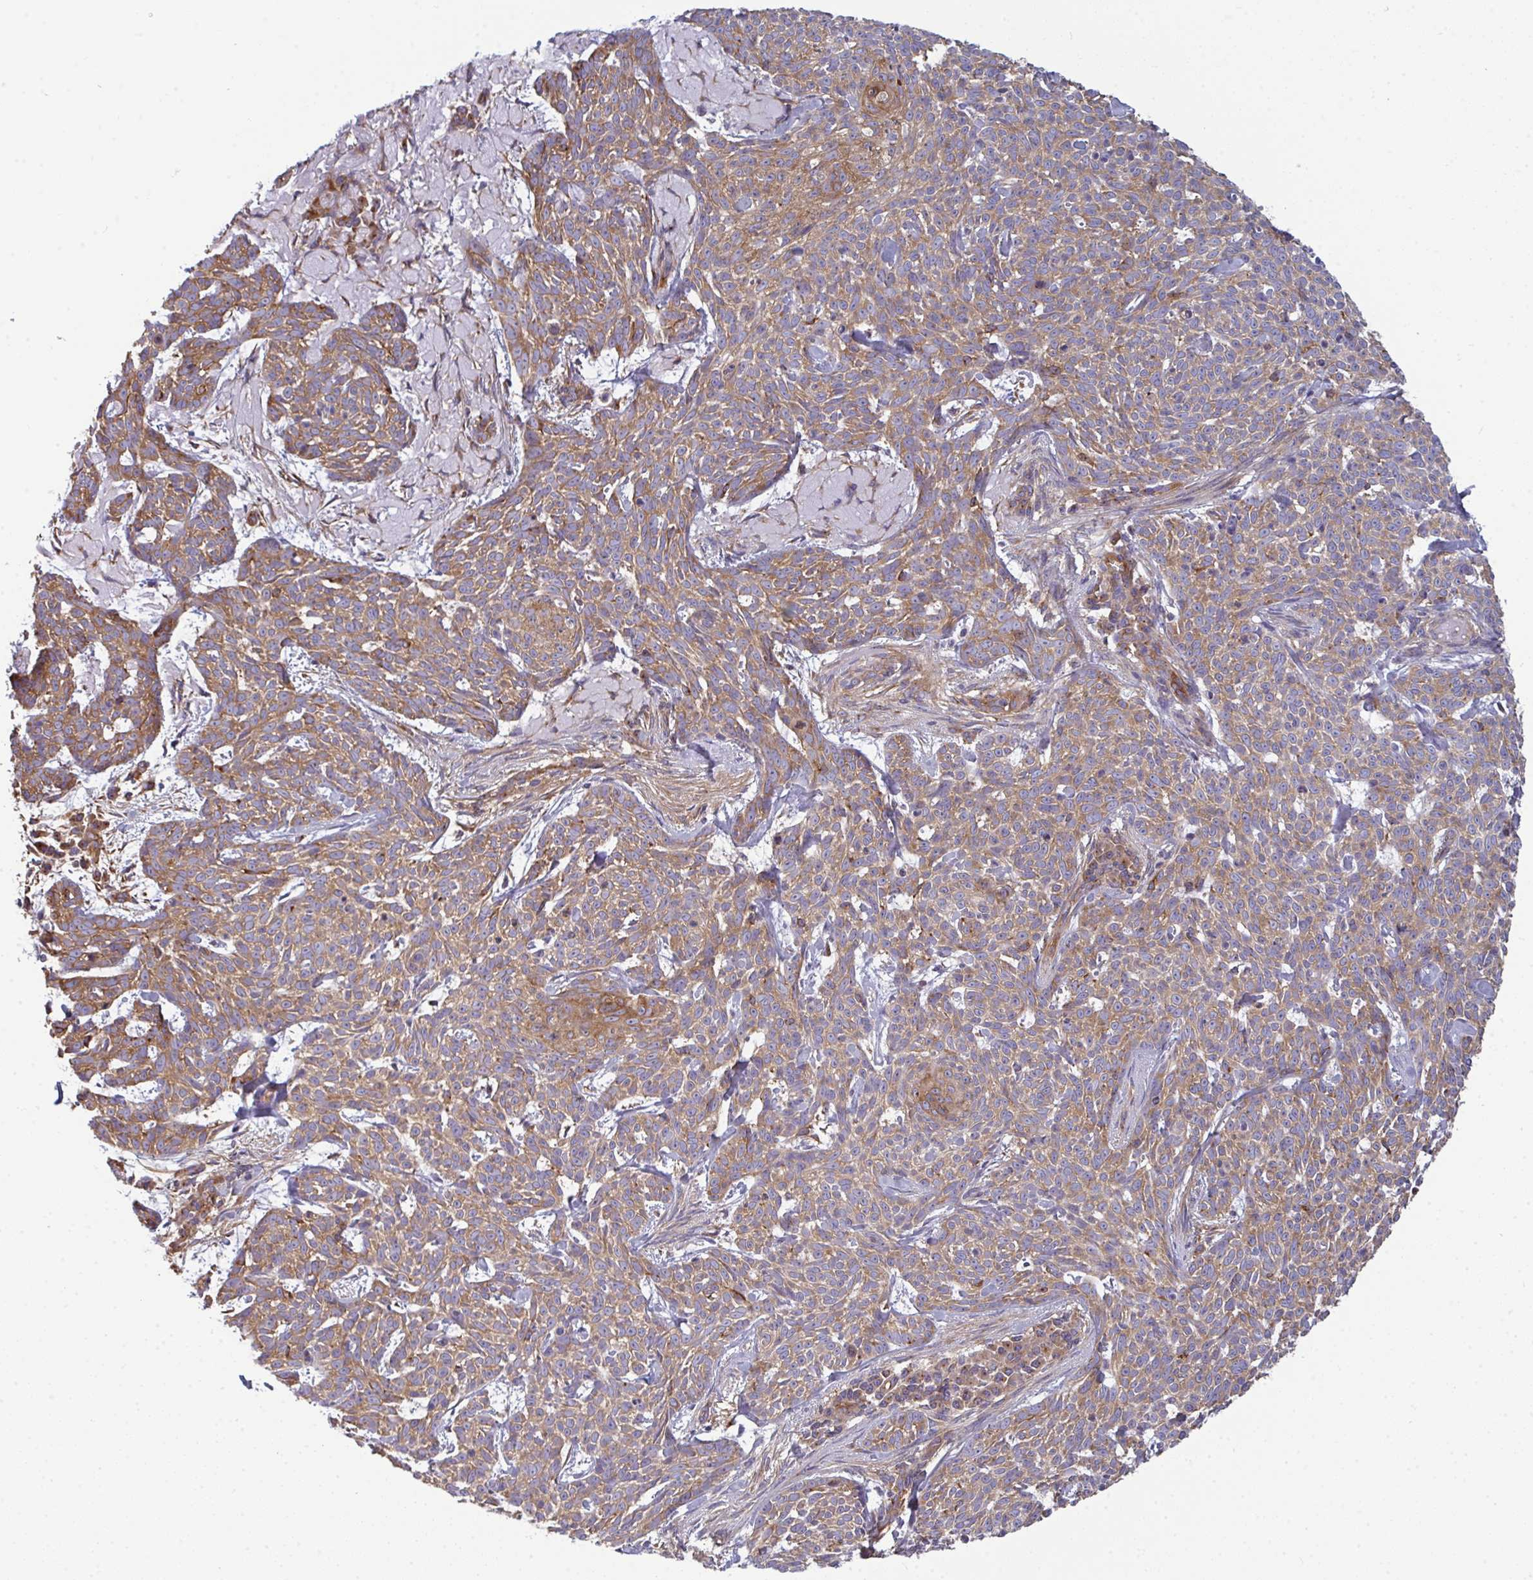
{"staining": {"intensity": "moderate", "quantity": ">75%", "location": "cytoplasmic/membranous"}, "tissue": "skin cancer", "cell_type": "Tumor cells", "image_type": "cancer", "snomed": [{"axis": "morphology", "description": "Basal cell carcinoma"}, {"axis": "topography", "description": "Skin"}], "caption": "DAB immunohistochemical staining of skin basal cell carcinoma demonstrates moderate cytoplasmic/membranous protein positivity in about >75% of tumor cells.", "gene": "DYNC1I2", "patient": {"sex": "female", "age": 93}}